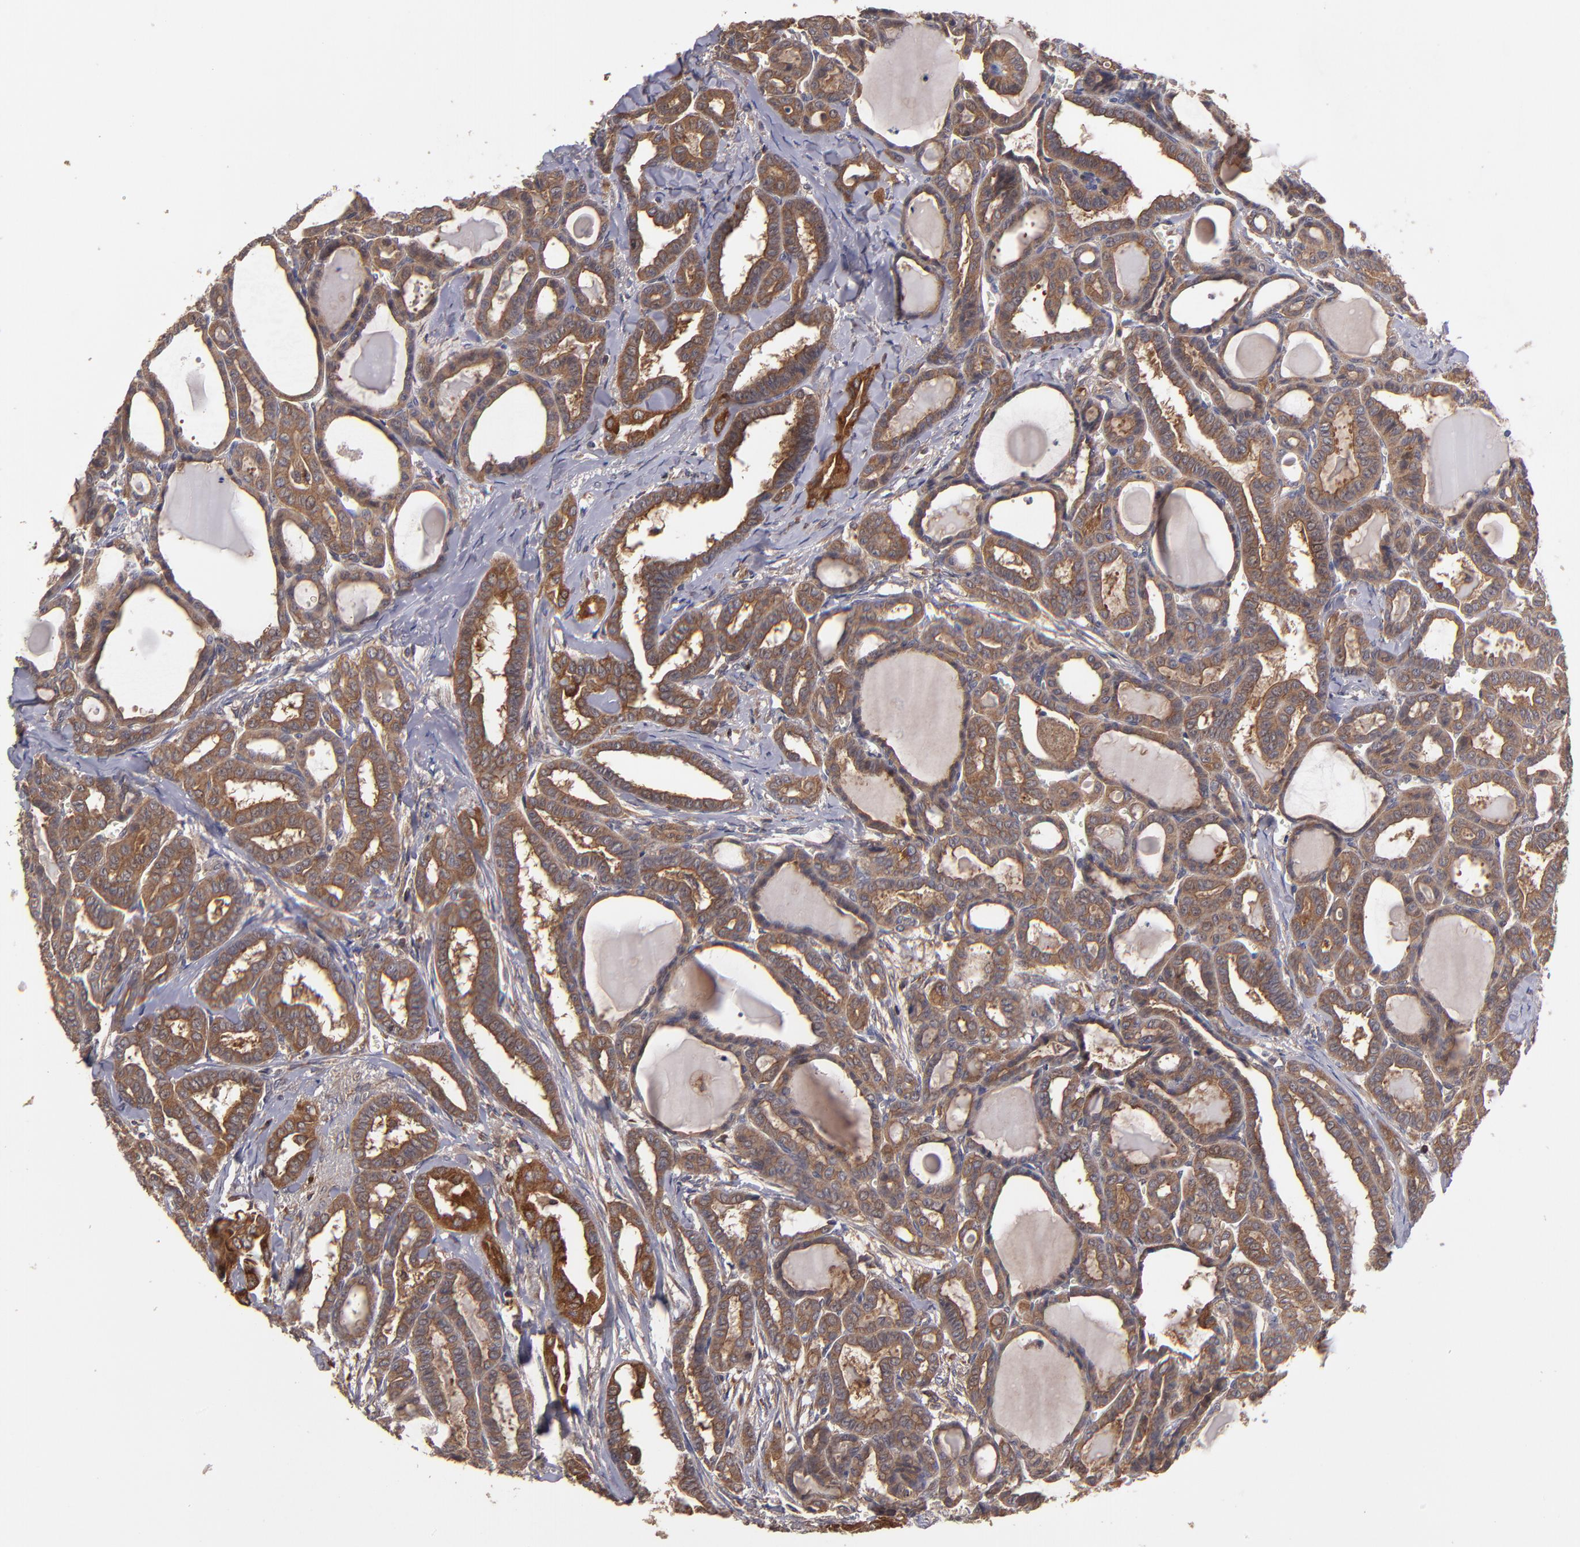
{"staining": {"intensity": "strong", "quantity": ">75%", "location": "cytoplasmic/membranous"}, "tissue": "thyroid cancer", "cell_type": "Tumor cells", "image_type": "cancer", "snomed": [{"axis": "morphology", "description": "Carcinoma, NOS"}, {"axis": "topography", "description": "Thyroid gland"}], "caption": "Human thyroid carcinoma stained with a protein marker demonstrates strong staining in tumor cells.", "gene": "NF2", "patient": {"sex": "female", "age": 91}}